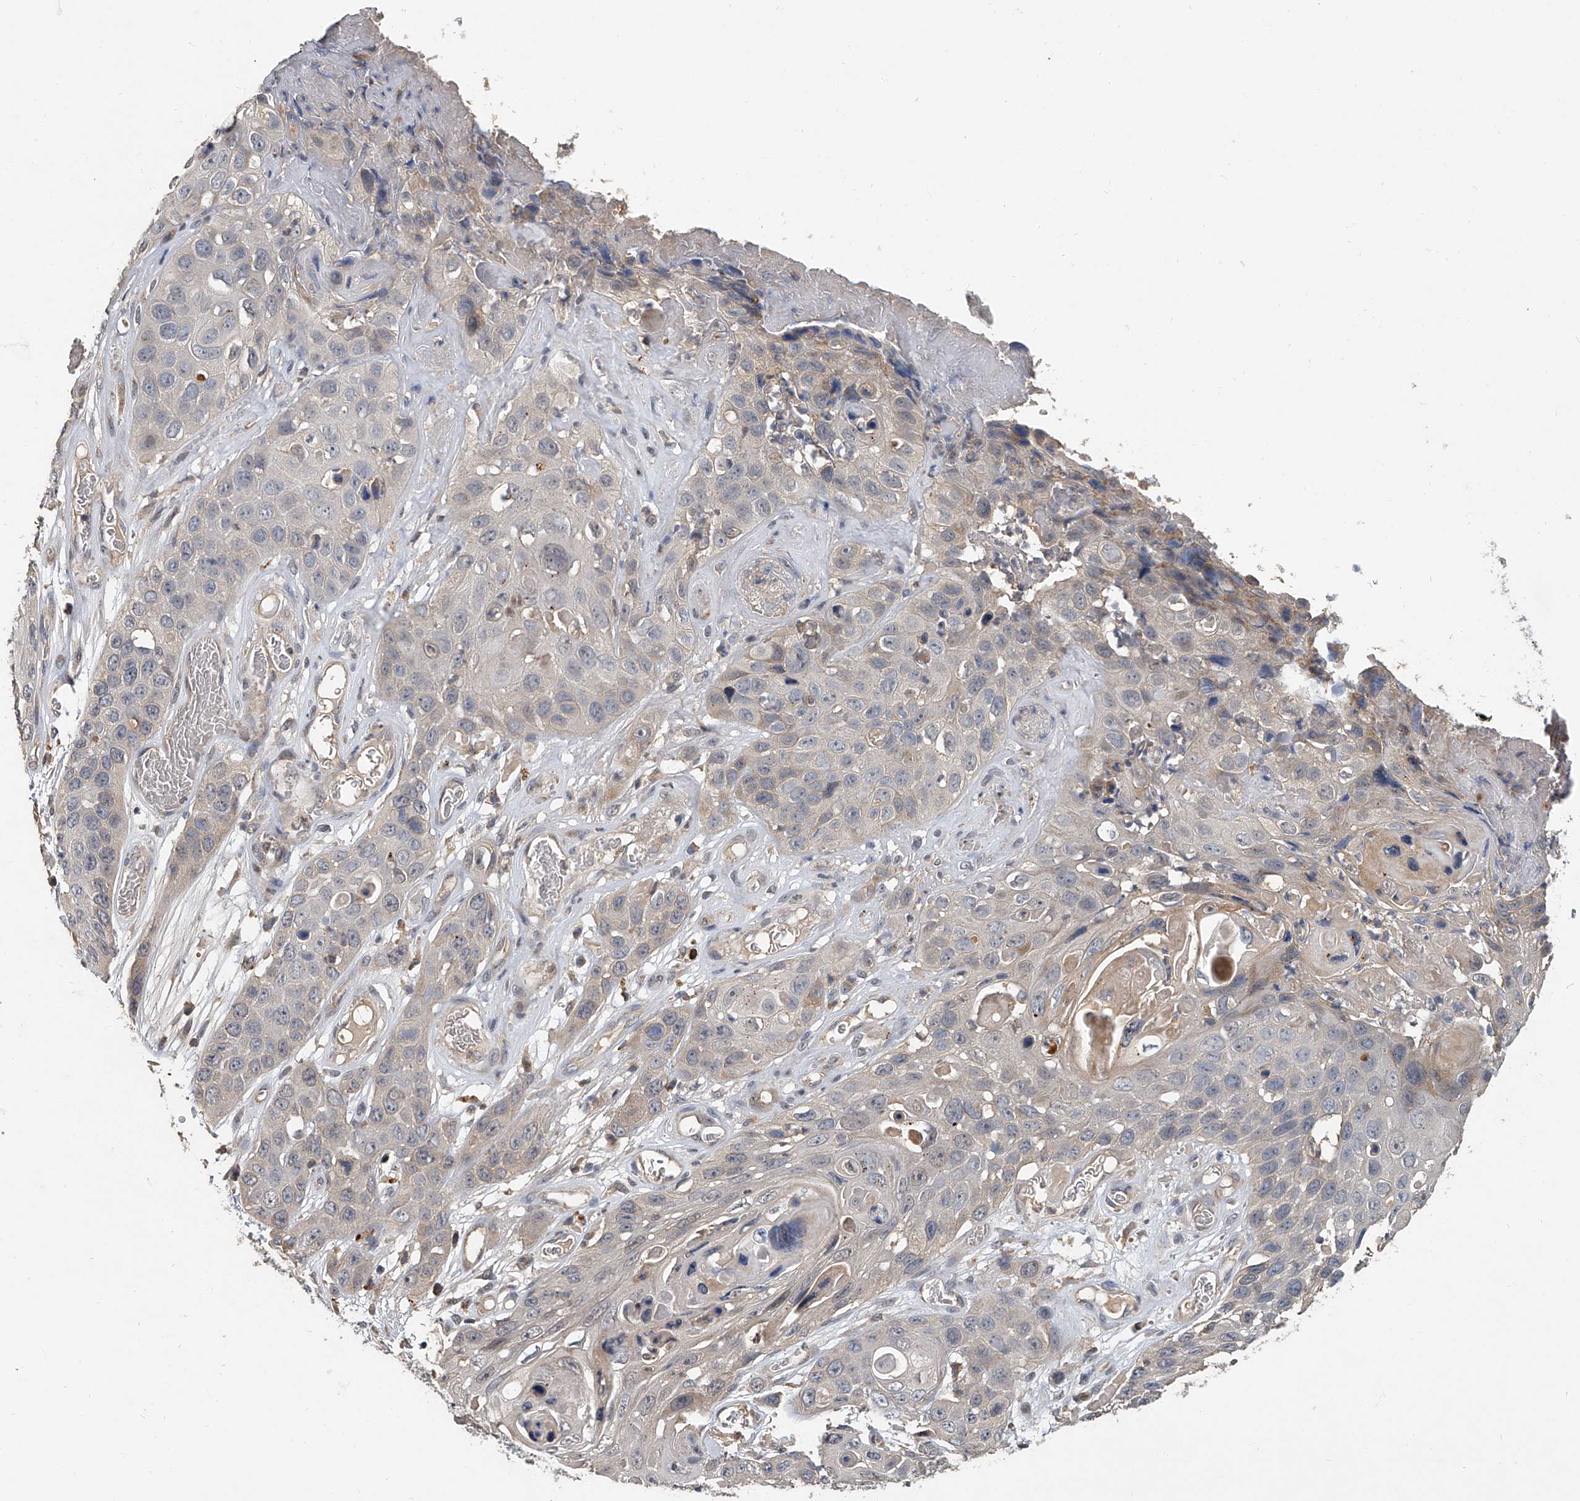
{"staining": {"intensity": "negative", "quantity": "none", "location": "none"}, "tissue": "skin cancer", "cell_type": "Tumor cells", "image_type": "cancer", "snomed": [{"axis": "morphology", "description": "Squamous cell carcinoma, NOS"}, {"axis": "topography", "description": "Skin"}], "caption": "Immunohistochemistry photomicrograph of human skin squamous cell carcinoma stained for a protein (brown), which demonstrates no positivity in tumor cells.", "gene": "JAG2", "patient": {"sex": "male", "age": 55}}